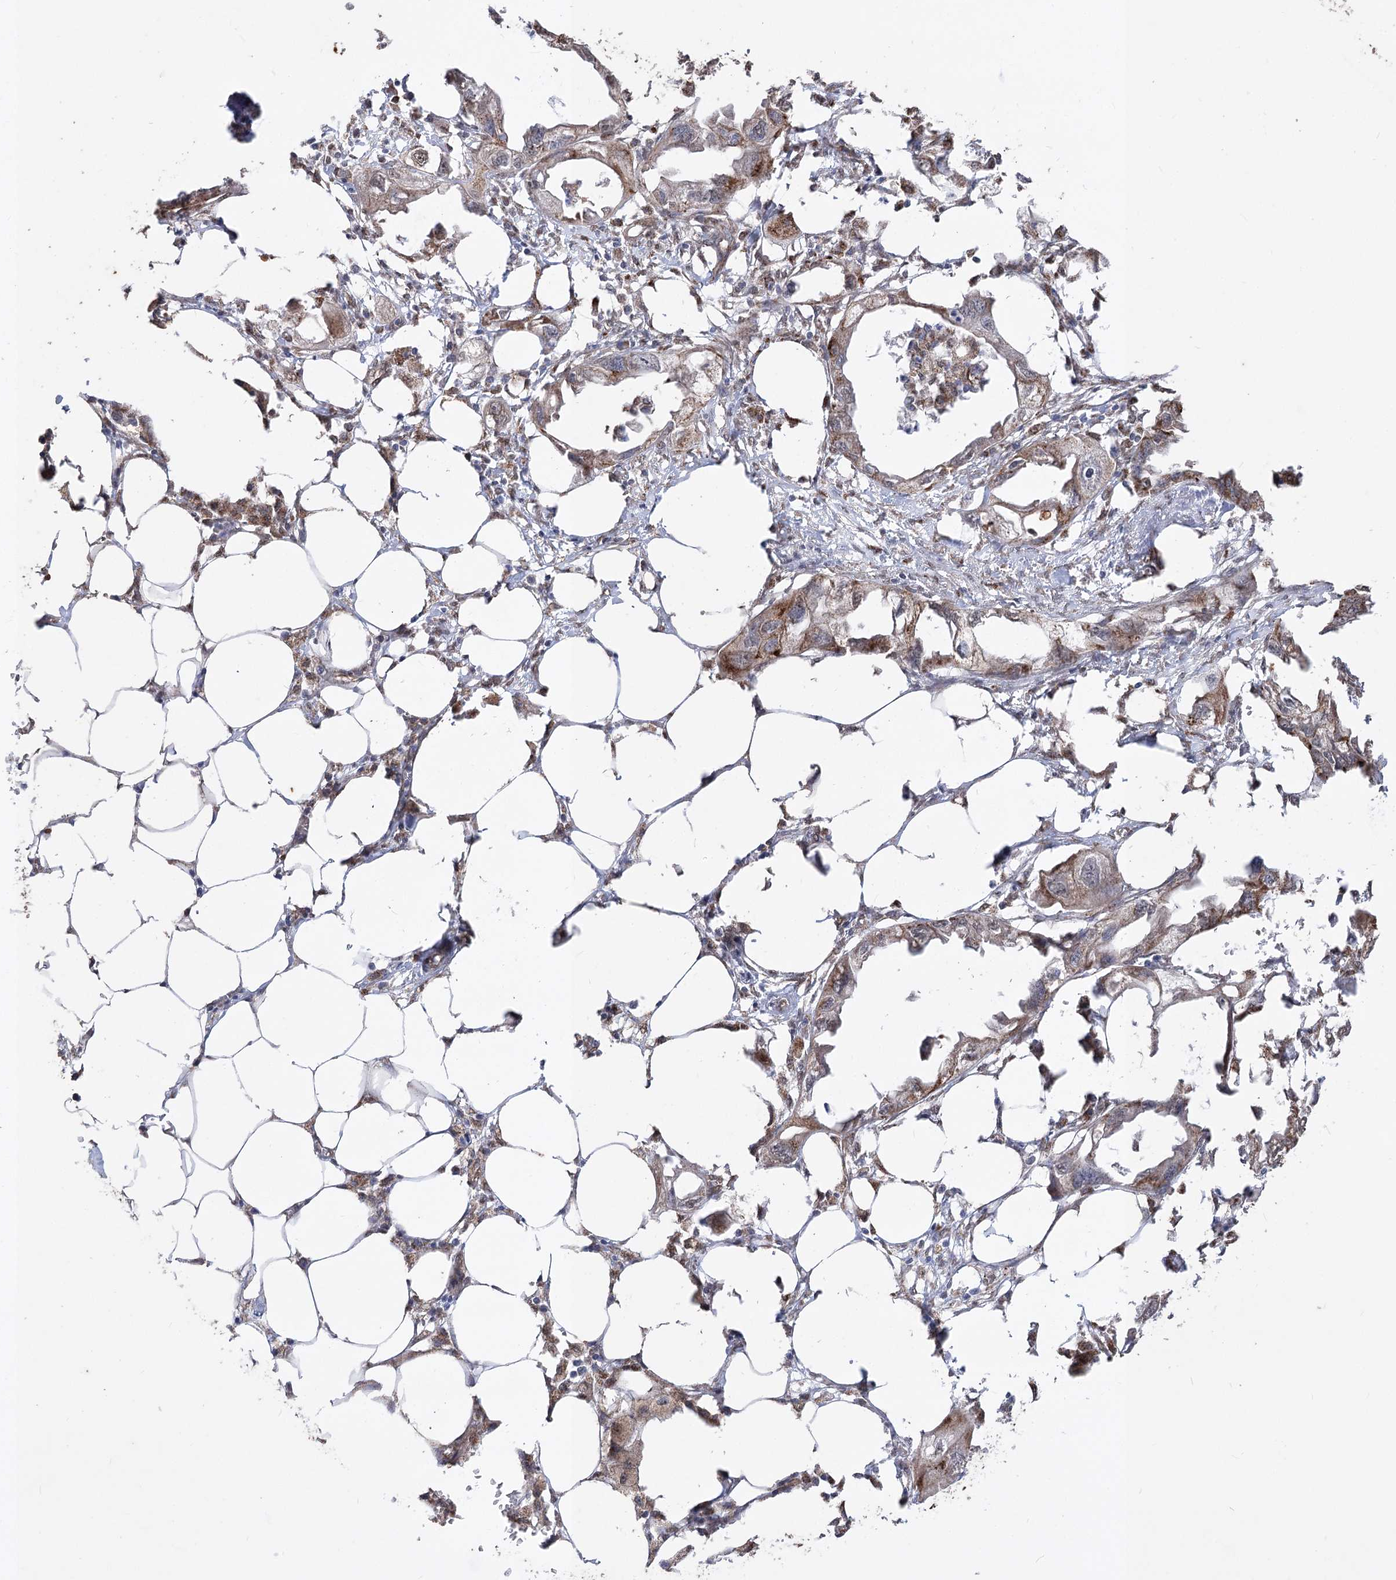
{"staining": {"intensity": "moderate", "quantity": ">75%", "location": "cytoplasmic/membranous"}, "tissue": "endometrial cancer", "cell_type": "Tumor cells", "image_type": "cancer", "snomed": [{"axis": "morphology", "description": "Adenocarcinoma, NOS"}, {"axis": "morphology", "description": "Adenocarcinoma, metastatic, NOS"}, {"axis": "topography", "description": "Adipose tissue"}, {"axis": "topography", "description": "Endometrium"}], "caption": "Protein staining reveals moderate cytoplasmic/membranous staining in about >75% of tumor cells in endometrial cancer.", "gene": "ZSCAN23", "patient": {"sex": "female", "age": 67}}